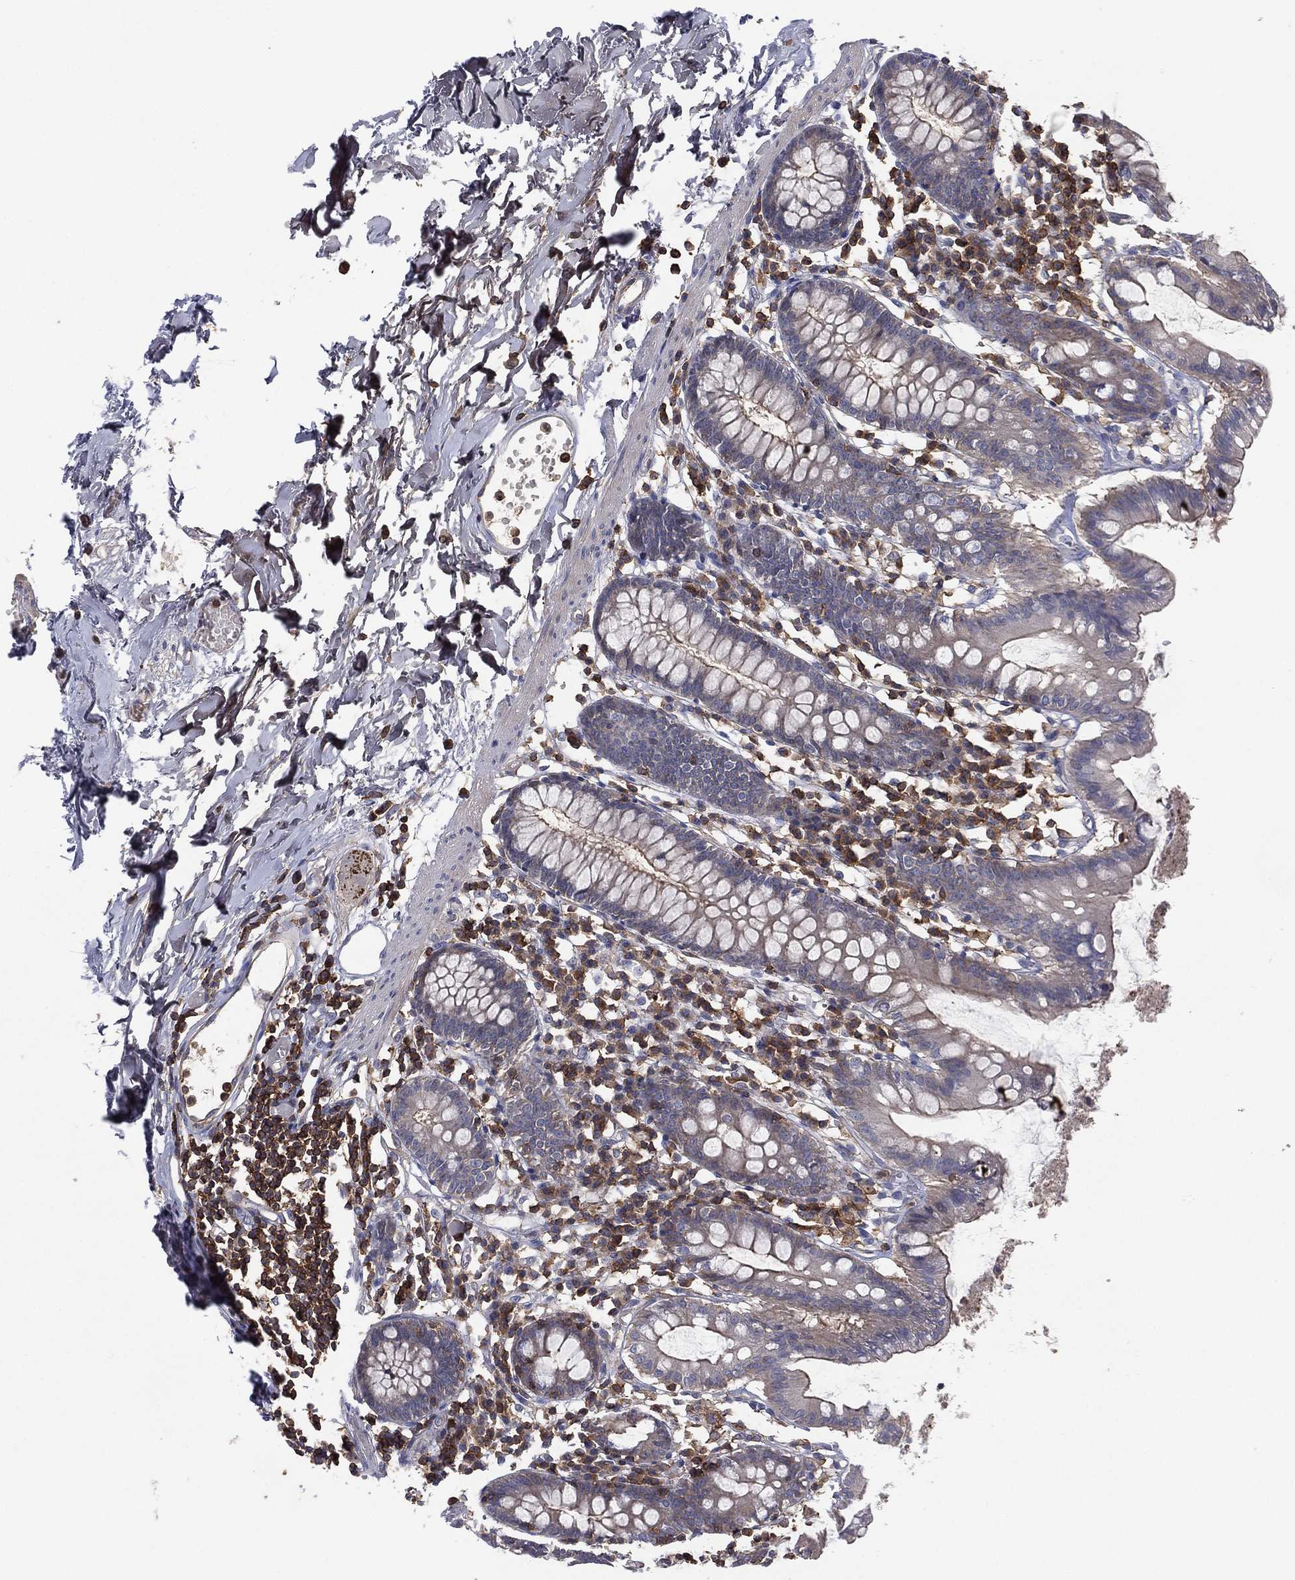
{"staining": {"intensity": "moderate", "quantity": "<25%", "location": "cytoplasmic/membranous"}, "tissue": "small intestine", "cell_type": "Glandular cells", "image_type": "normal", "snomed": [{"axis": "morphology", "description": "Normal tissue, NOS"}, {"axis": "topography", "description": "Small intestine"}], "caption": "This photomicrograph displays immunohistochemistry (IHC) staining of unremarkable human small intestine, with low moderate cytoplasmic/membranous expression in approximately <25% of glandular cells.", "gene": "DOCK8", "patient": {"sex": "female", "age": 90}}